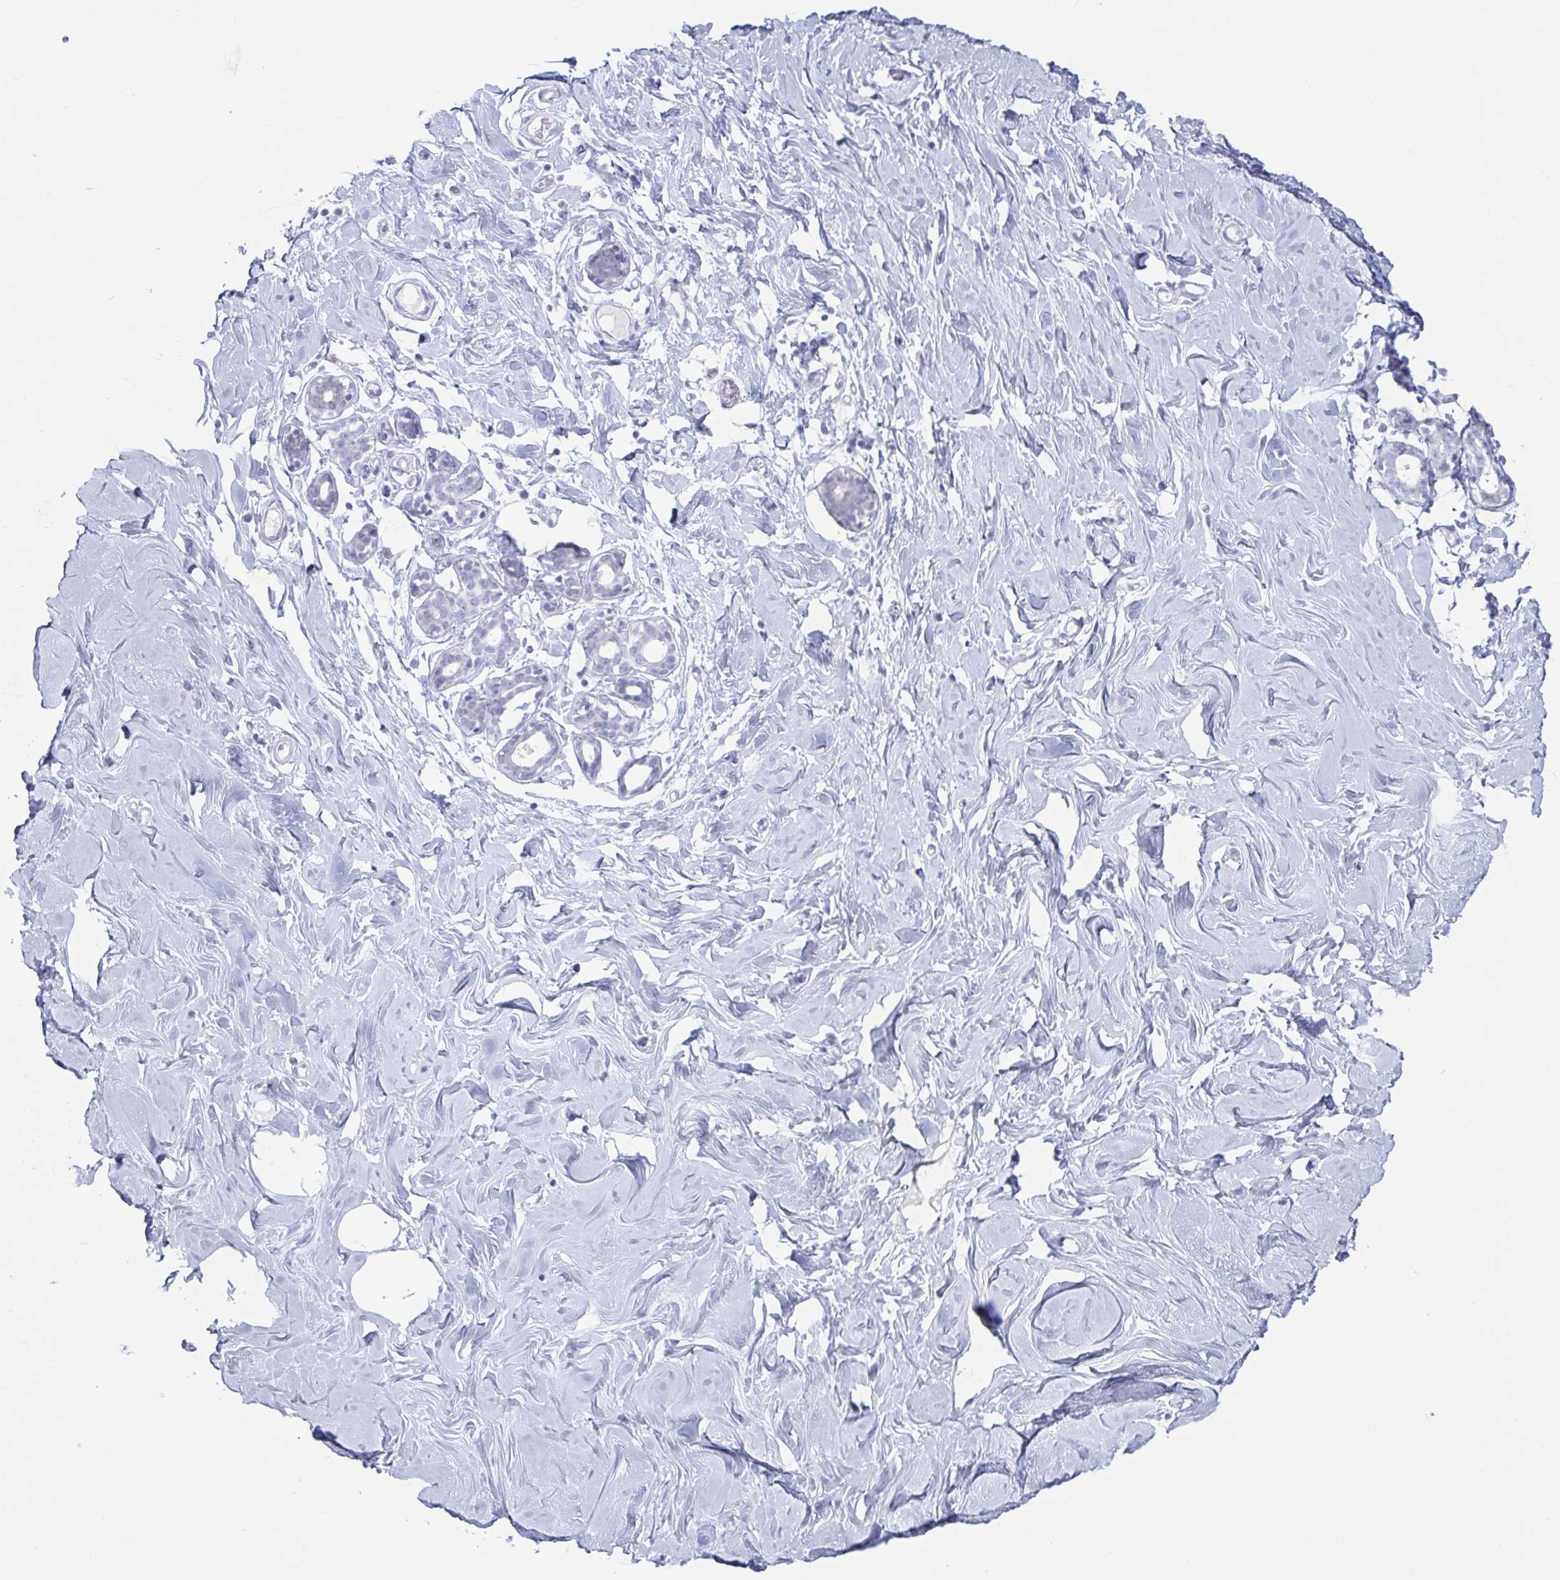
{"staining": {"intensity": "negative", "quantity": "none", "location": "none"}, "tissue": "breast", "cell_type": "Adipocytes", "image_type": "normal", "snomed": [{"axis": "morphology", "description": "Normal tissue, NOS"}, {"axis": "topography", "description": "Breast"}], "caption": "Immunohistochemistry (IHC) photomicrograph of unremarkable breast: human breast stained with DAB reveals no significant protein positivity in adipocytes. The staining is performed using DAB (3,3'-diaminobenzidine) brown chromogen with nuclei counter-stained in using hematoxylin.", "gene": "CYP4F11", "patient": {"sex": "female", "age": 27}}